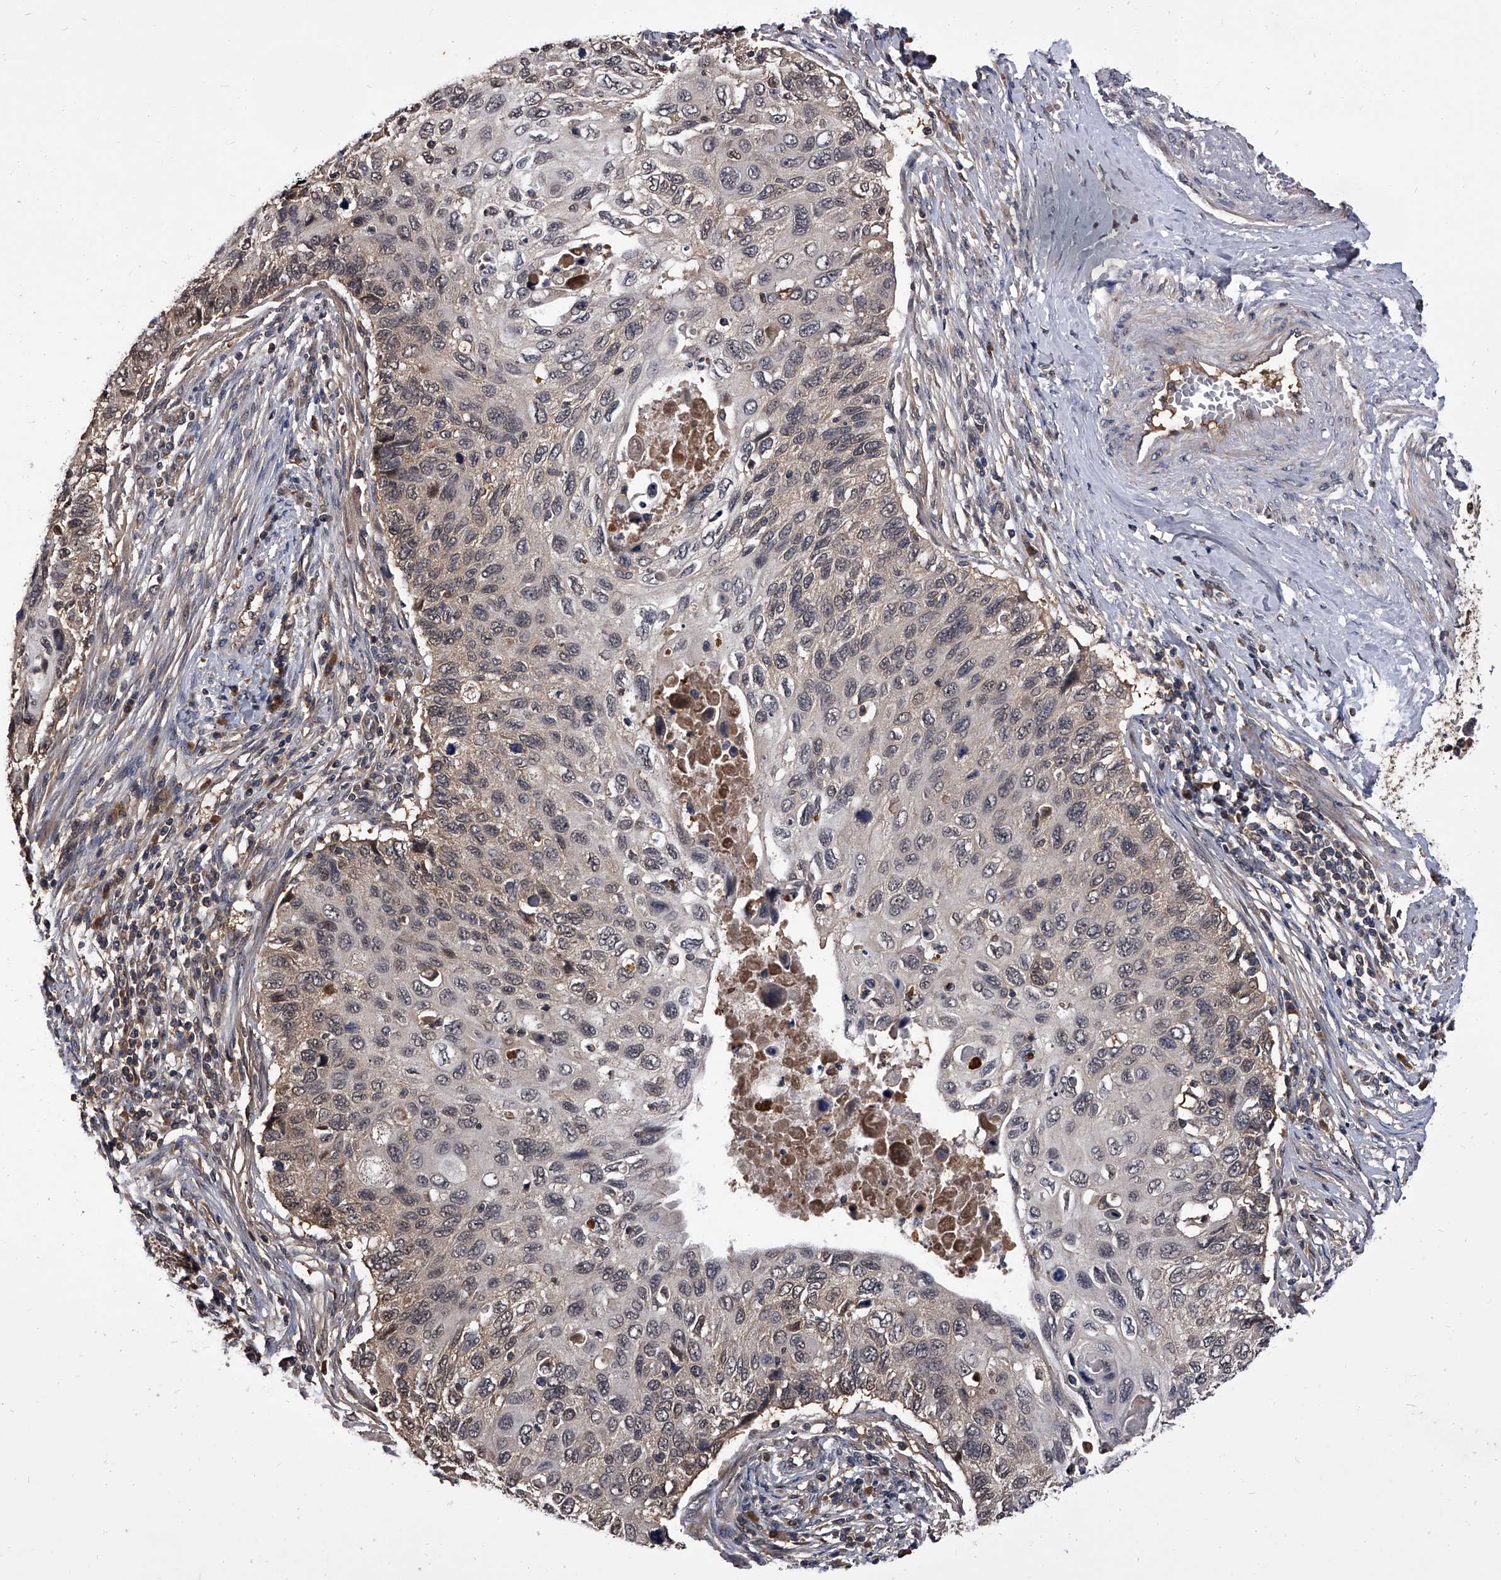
{"staining": {"intensity": "weak", "quantity": "<25%", "location": "cytoplasmic/membranous,nuclear"}, "tissue": "cervical cancer", "cell_type": "Tumor cells", "image_type": "cancer", "snomed": [{"axis": "morphology", "description": "Squamous cell carcinoma, NOS"}, {"axis": "topography", "description": "Cervix"}], "caption": "High power microscopy histopathology image of an immunohistochemistry (IHC) micrograph of cervical squamous cell carcinoma, revealing no significant expression in tumor cells. Nuclei are stained in blue.", "gene": "SLC18B1", "patient": {"sex": "female", "age": 70}}